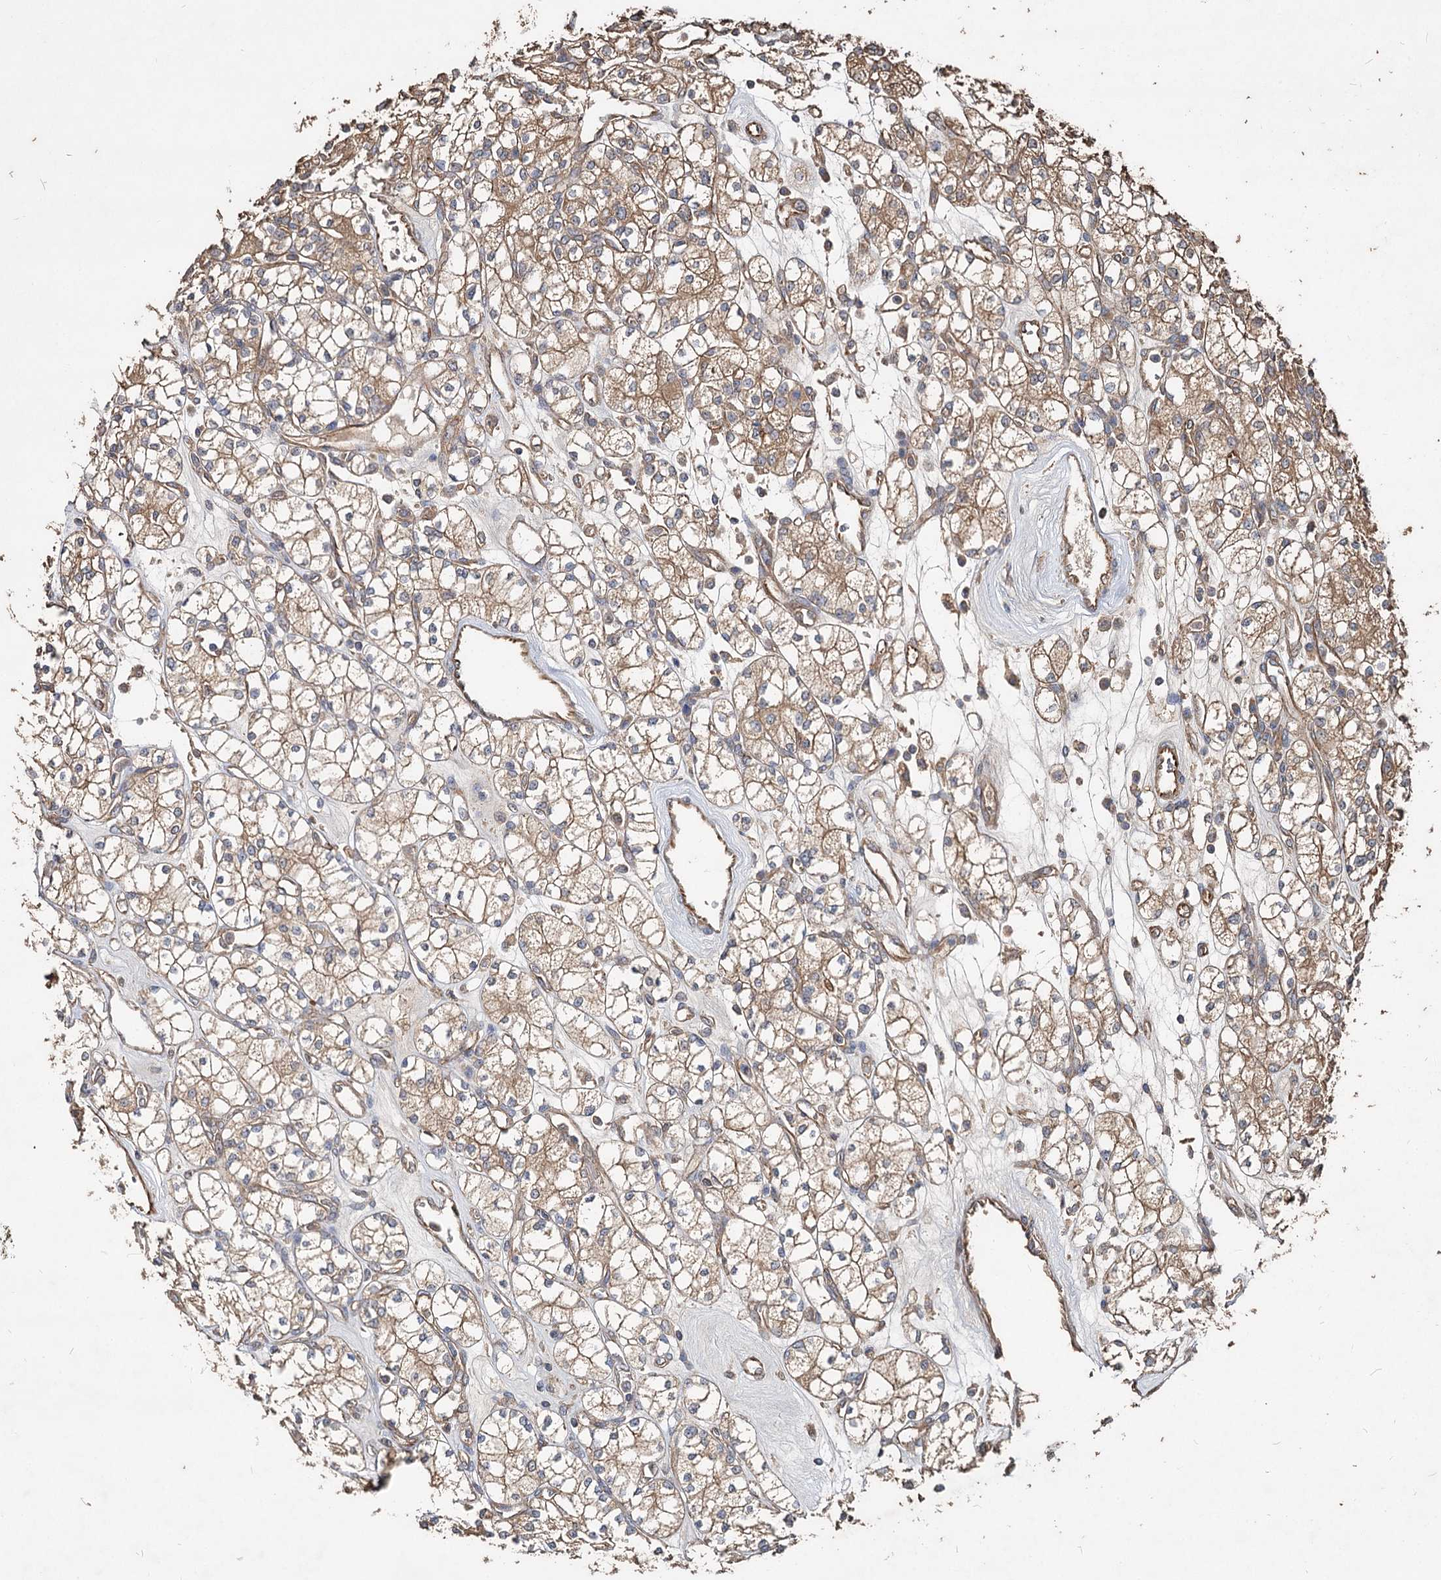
{"staining": {"intensity": "moderate", "quantity": ">75%", "location": "cytoplasmic/membranous"}, "tissue": "renal cancer", "cell_type": "Tumor cells", "image_type": "cancer", "snomed": [{"axis": "morphology", "description": "Adenocarcinoma, NOS"}, {"axis": "topography", "description": "Kidney"}], "caption": "High-magnification brightfield microscopy of renal cancer (adenocarcinoma) stained with DAB (brown) and counterstained with hematoxylin (blue). tumor cells exhibit moderate cytoplasmic/membranous staining is seen in about>75% of cells.", "gene": "SPART", "patient": {"sex": "male", "age": 77}}